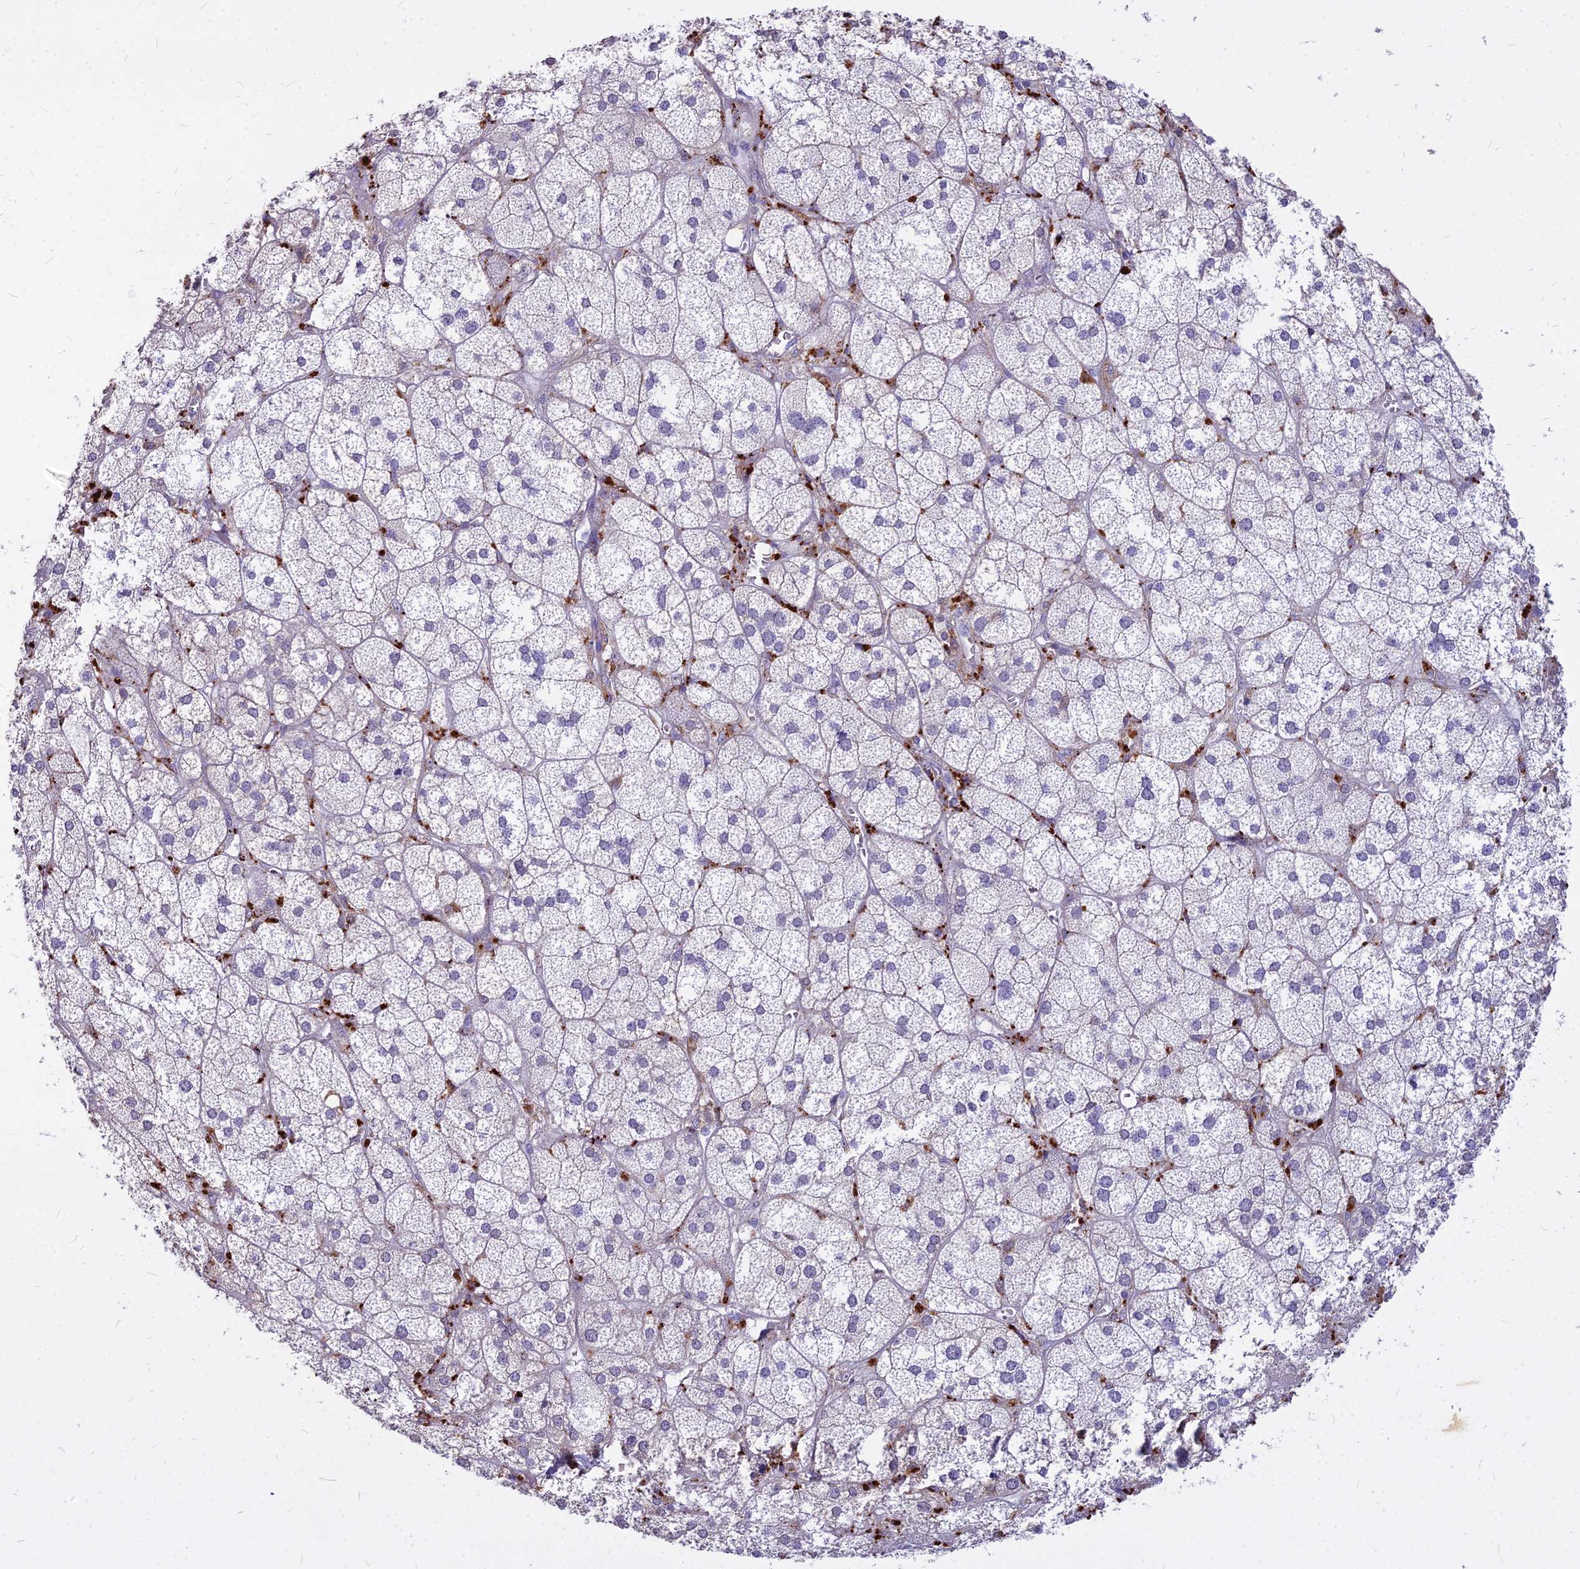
{"staining": {"intensity": "negative", "quantity": "none", "location": "none"}, "tissue": "adrenal gland", "cell_type": "Glandular cells", "image_type": "normal", "snomed": [{"axis": "morphology", "description": "Normal tissue, NOS"}, {"axis": "topography", "description": "Adrenal gland"}], "caption": "Glandular cells show no significant protein expression in unremarkable adrenal gland. Nuclei are stained in blue.", "gene": "PCED1B", "patient": {"sex": "female", "age": 61}}